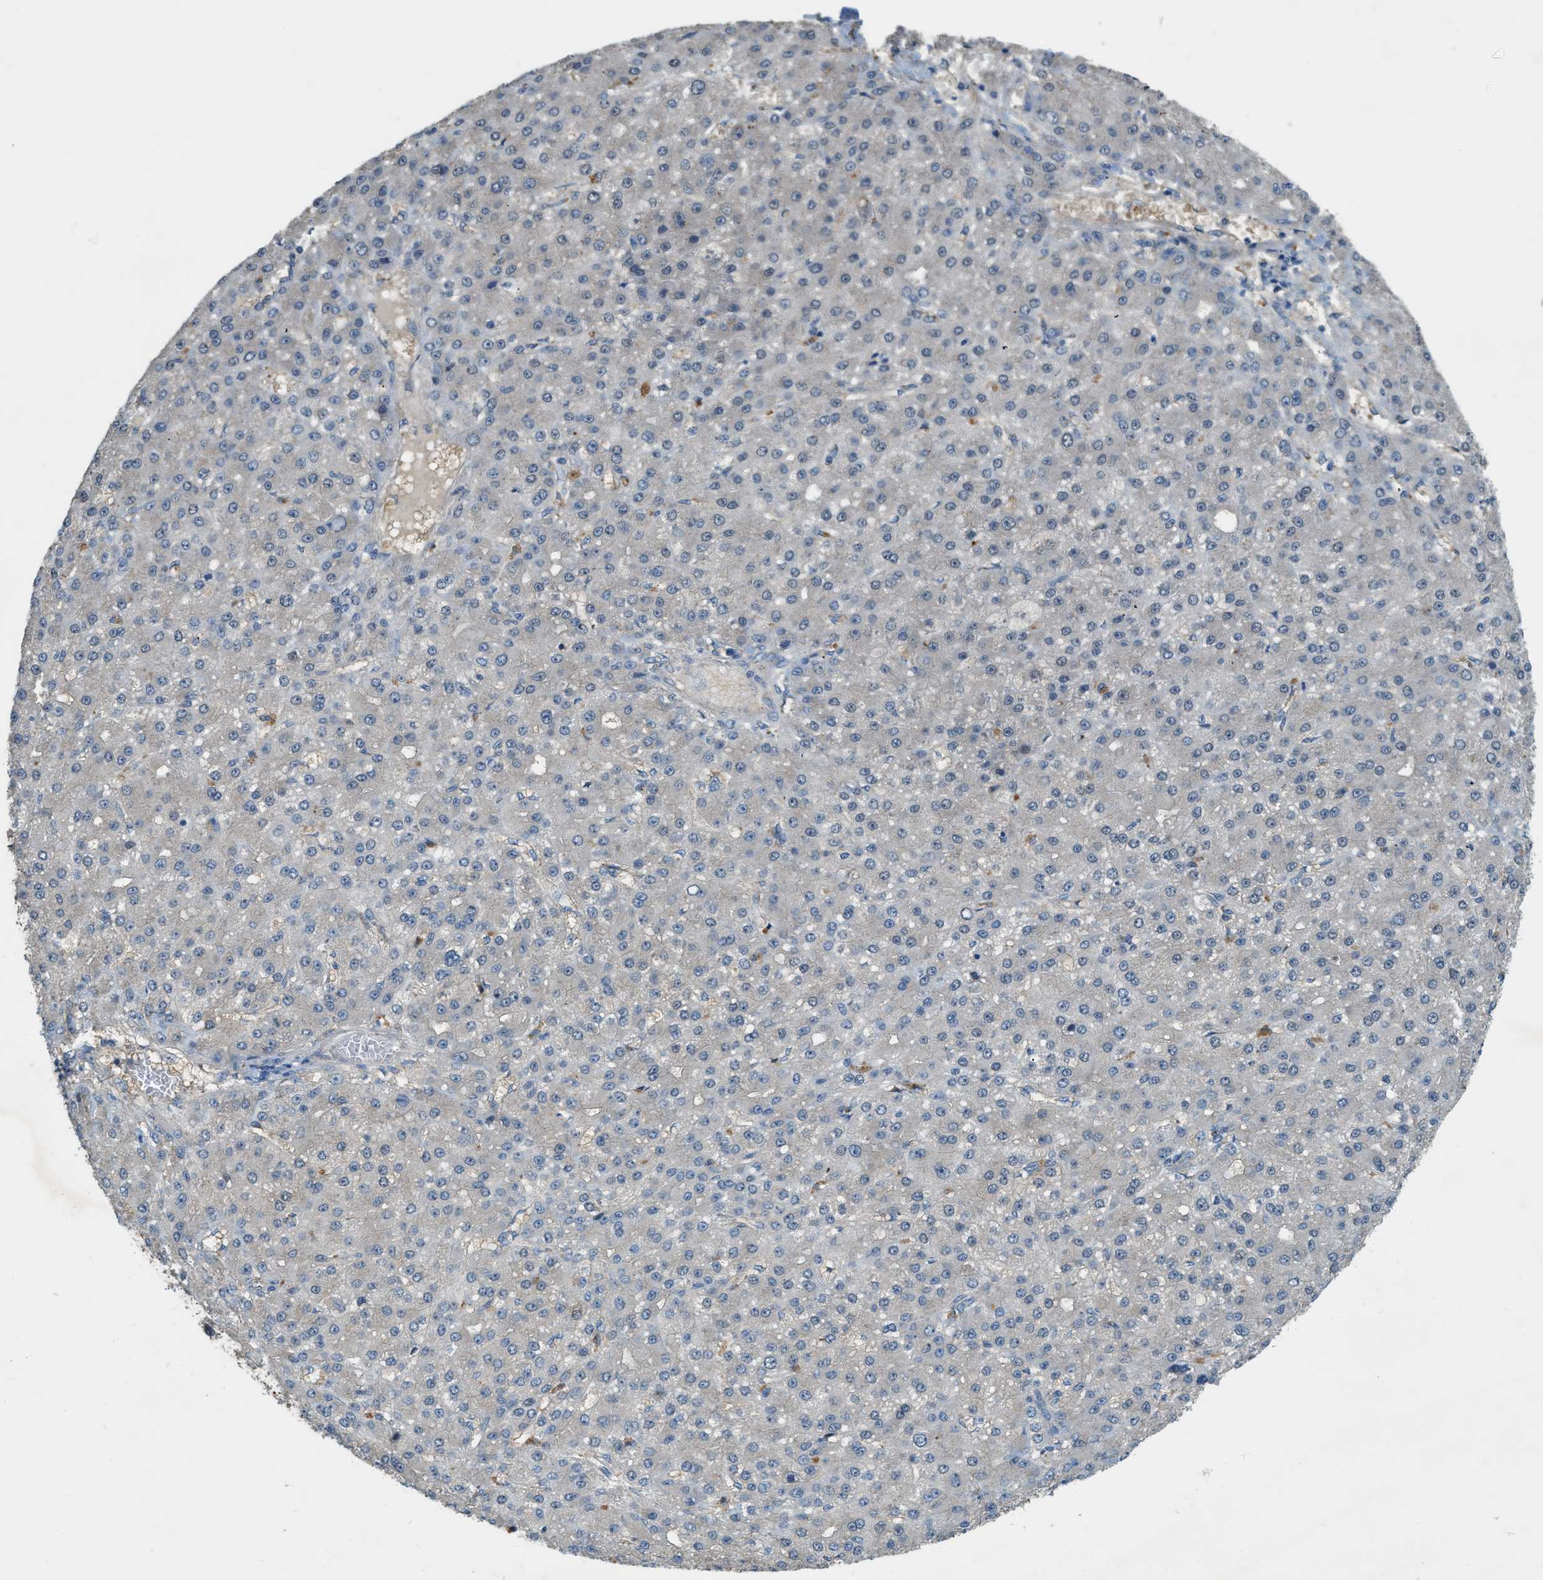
{"staining": {"intensity": "negative", "quantity": "none", "location": "none"}, "tissue": "liver cancer", "cell_type": "Tumor cells", "image_type": "cancer", "snomed": [{"axis": "morphology", "description": "Carcinoma, Hepatocellular, NOS"}, {"axis": "topography", "description": "Liver"}], "caption": "DAB immunohistochemical staining of human liver cancer demonstrates no significant staining in tumor cells.", "gene": "CFLAR", "patient": {"sex": "male", "age": 67}}